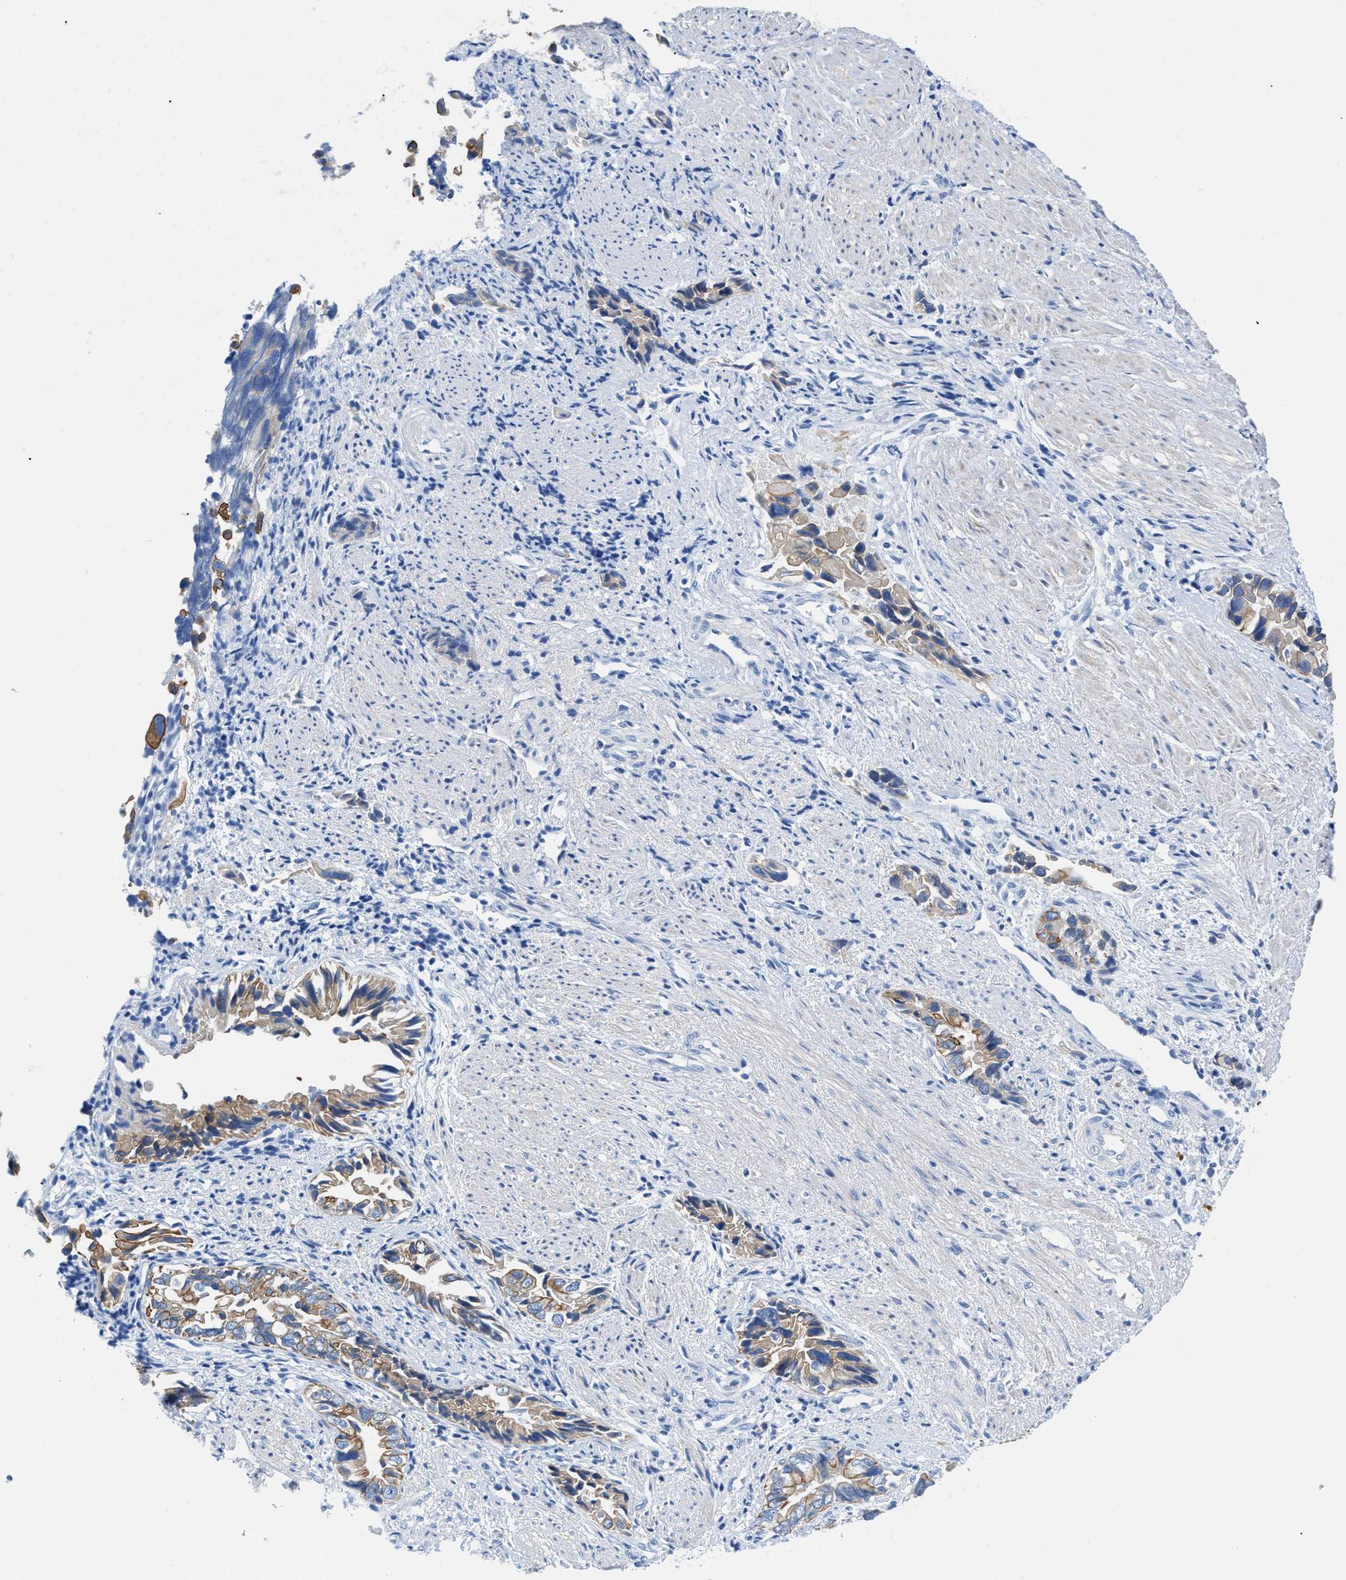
{"staining": {"intensity": "moderate", "quantity": ">75%", "location": "cytoplasmic/membranous"}, "tissue": "liver cancer", "cell_type": "Tumor cells", "image_type": "cancer", "snomed": [{"axis": "morphology", "description": "Cholangiocarcinoma"}, {"axis": "topography", "description": "Liver"}], "caption": "A brown stain labels moderate cytoplasmic/membranous positivity of a protein in human liver cancer tumor cells. The staining is performed using DAB brown chromogen to label protein expression. The nuclei are counter-stained blue using hematoxylin.", "gene": "BPGM", "patient": {"sex": "female", "age": 79}}